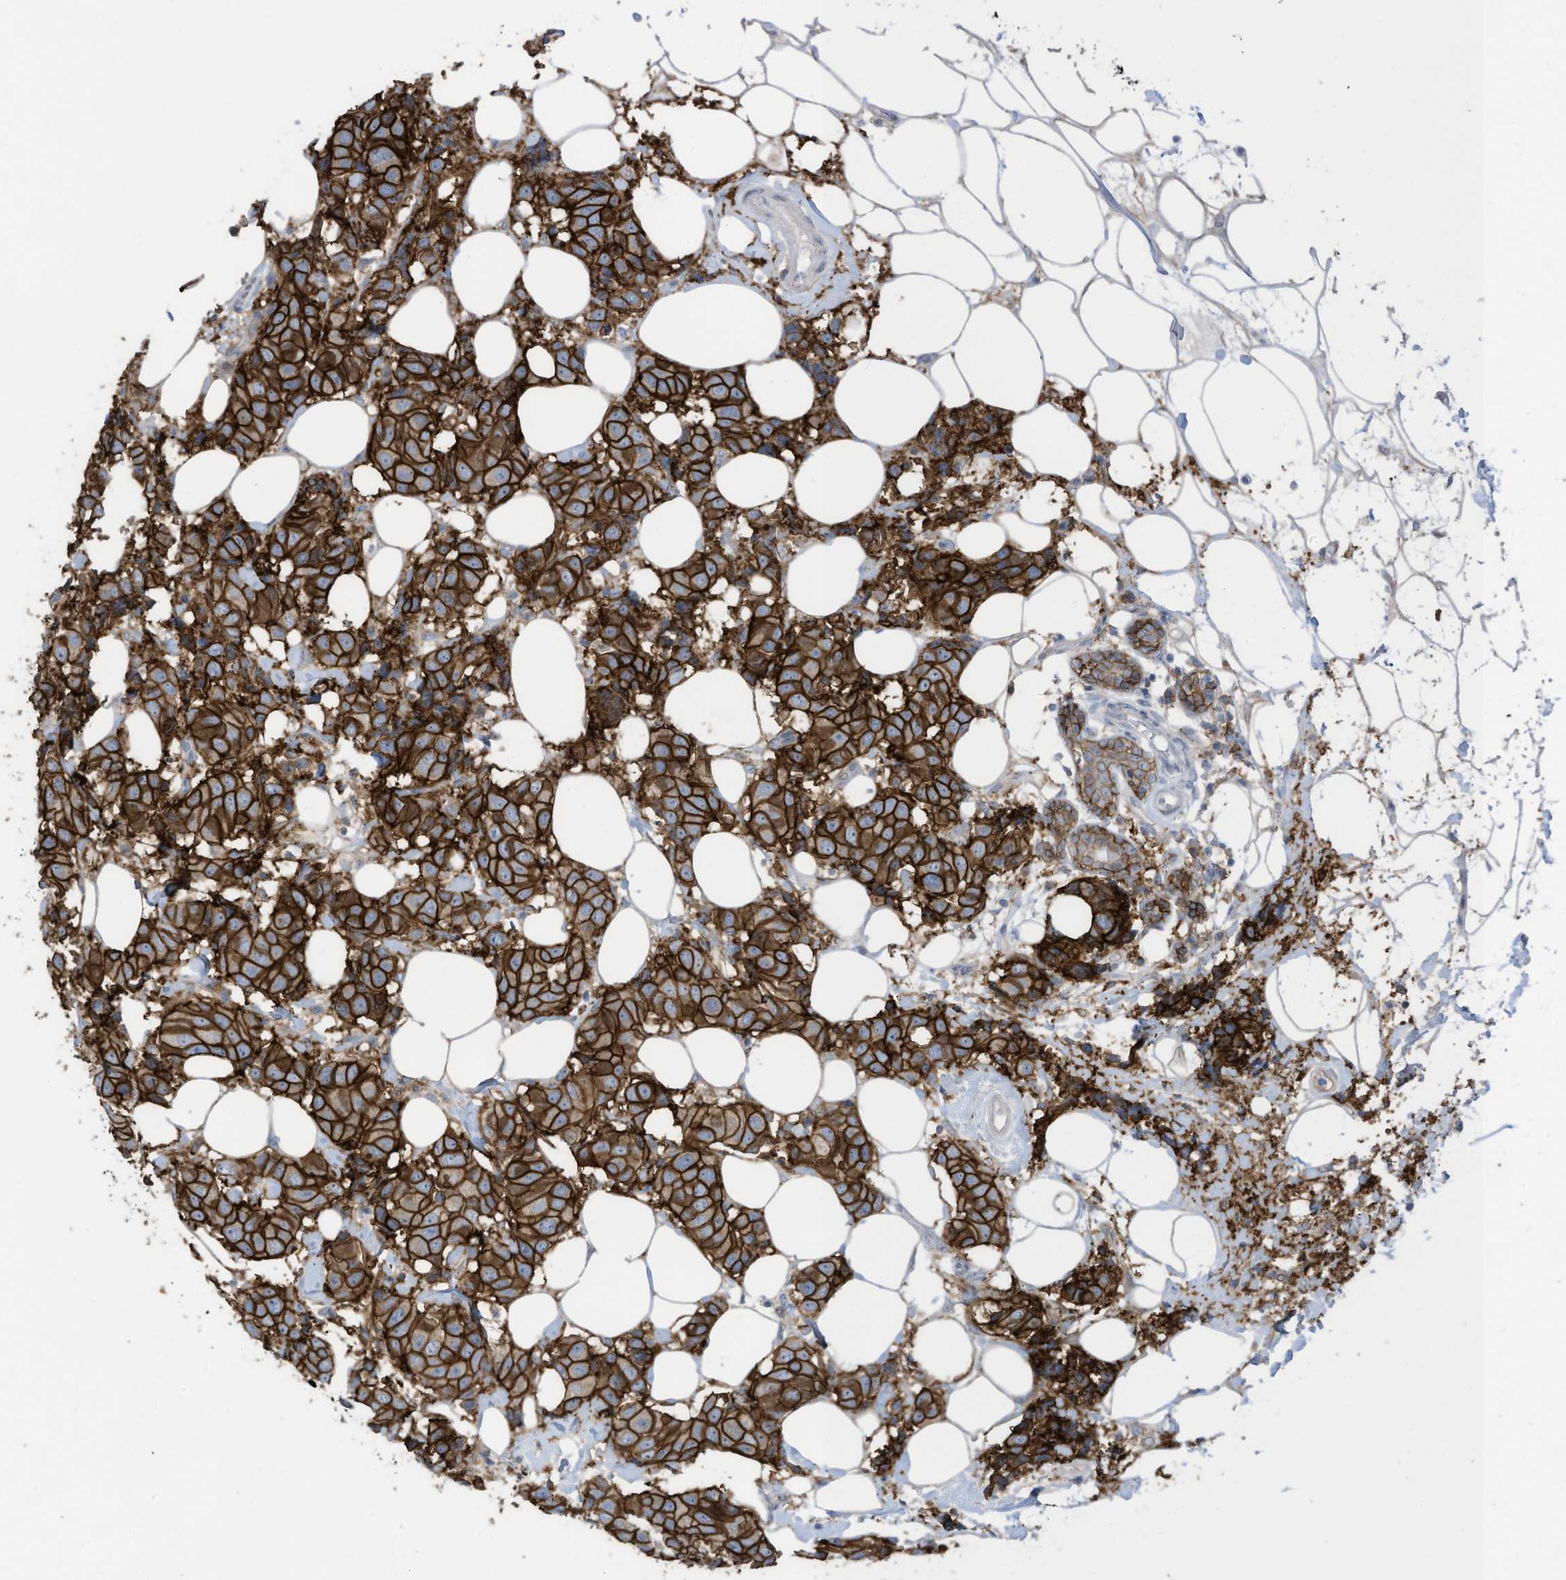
{"staining": {"intensity": "strong", "quantity": ">75%", "location": "cytoplasmic/membranous"}, "tissue": "breast cancer", "cell_type": "Tumor cells", "image_type": "cancer", "snomed": [{"axis": "morphology", "description": "Normal tissue, NOS"}, {"axis": "morphology", "description": "Duct carcinoma"}, {"axis": "topography", "description": "Breast"}], "caption": "A high amount of strong cytoplasmic/membranous staining is identified in approximately >75% of tumor cells in breast cancer tissue.", "gene": "SLC1A5", "patient": {"sex": "female", "age": 39}}